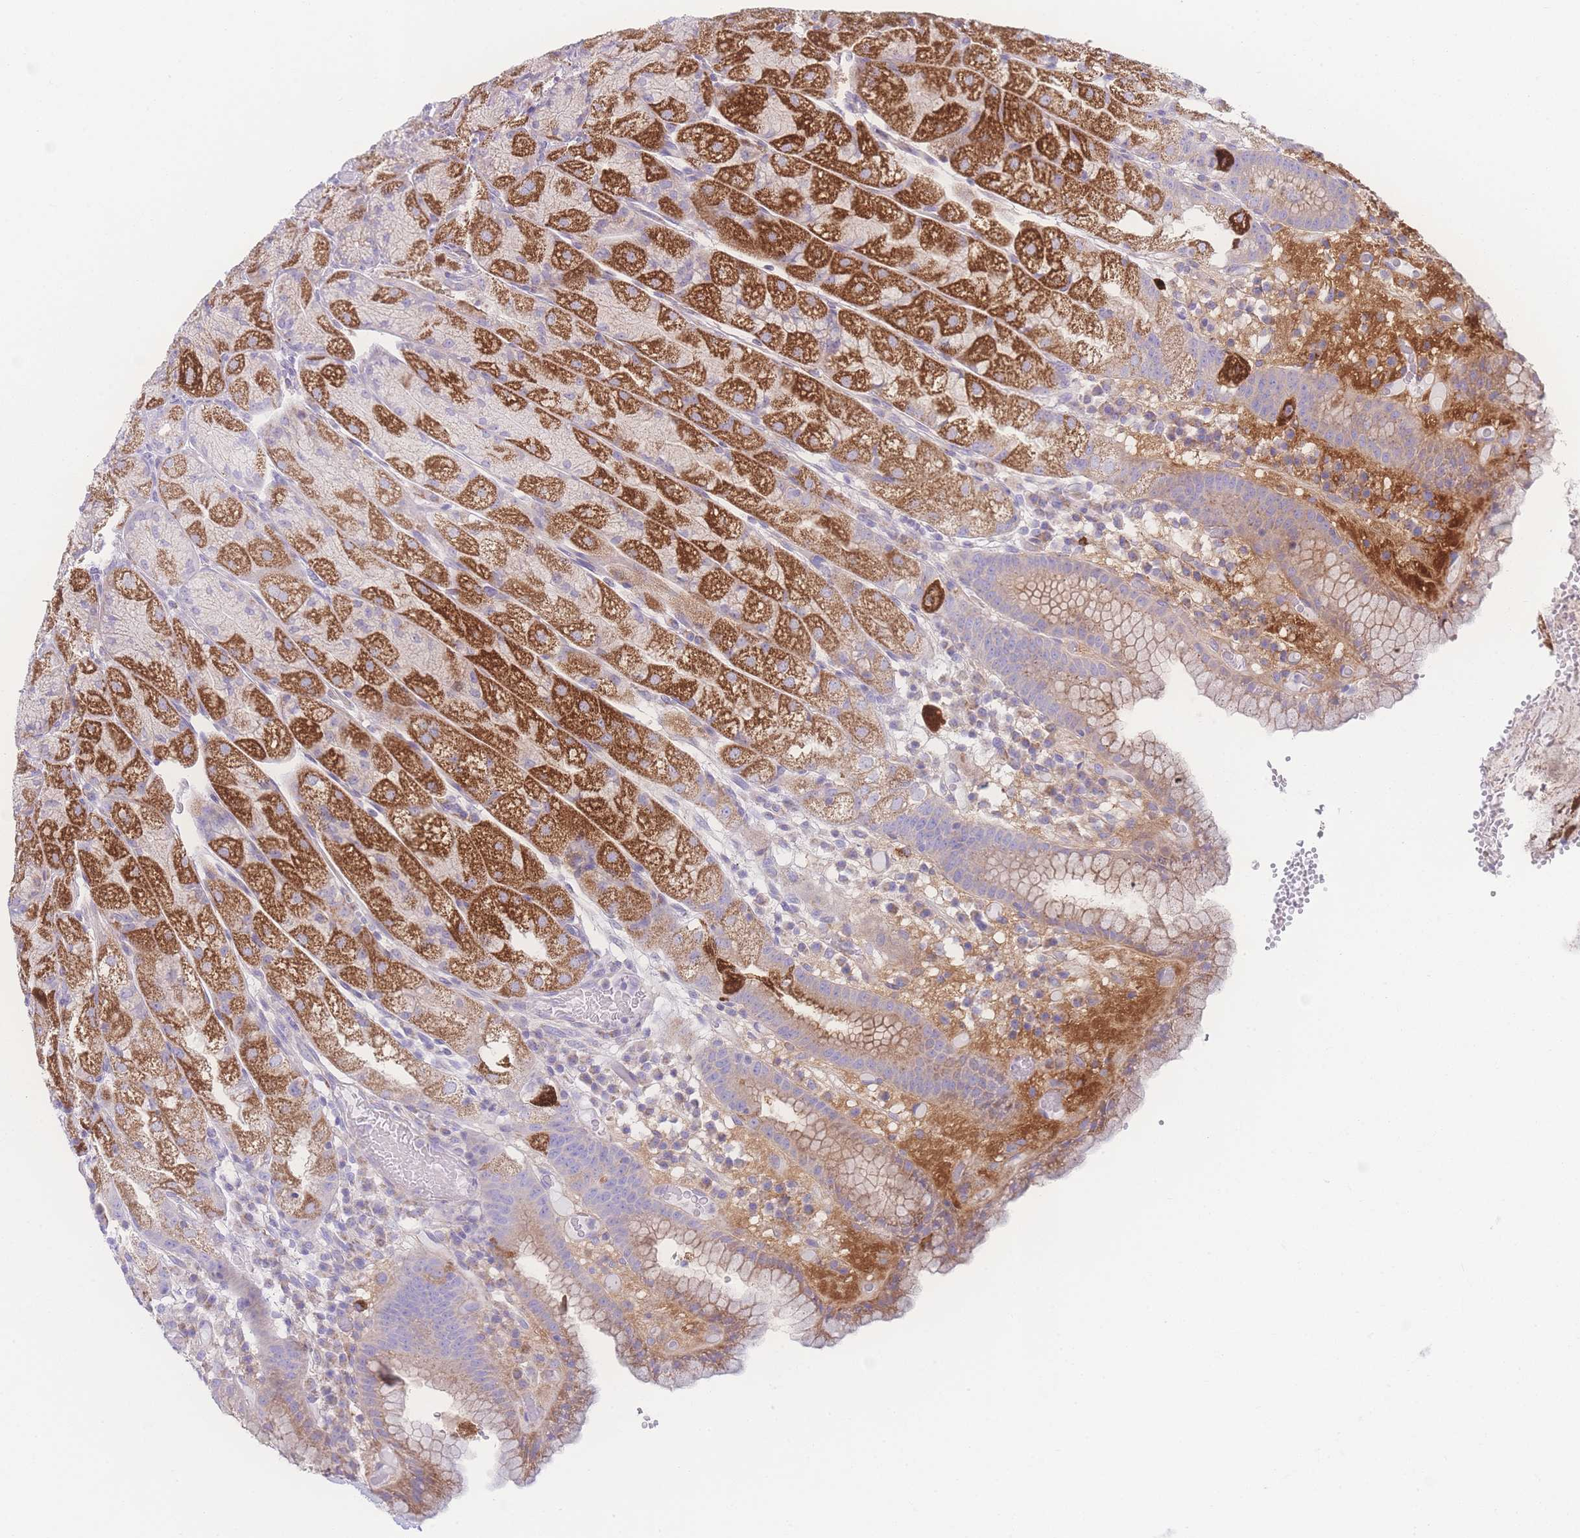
{"staining": {"intensity": "strong", "quantity": "25%-75%", "location": "cytoplasmic/membranous"}, "tissue": "stomach", "cell_type": "Glandular cells", "image_type": "normal", "snomed": [{"axis": "morphology", "description": "Normal tissue, NOS"}, {"axis": "topography", "description": "Stomach, upper"}], "caption": "Stomach stained with DAB immunohistochemistry demonstrates high levels of strong cytoplasmic/membranous positivity in about 25%-75% of glandular cells.", "gene": "NBEAL1", "patient": {"sex": "male", "age": 52}}